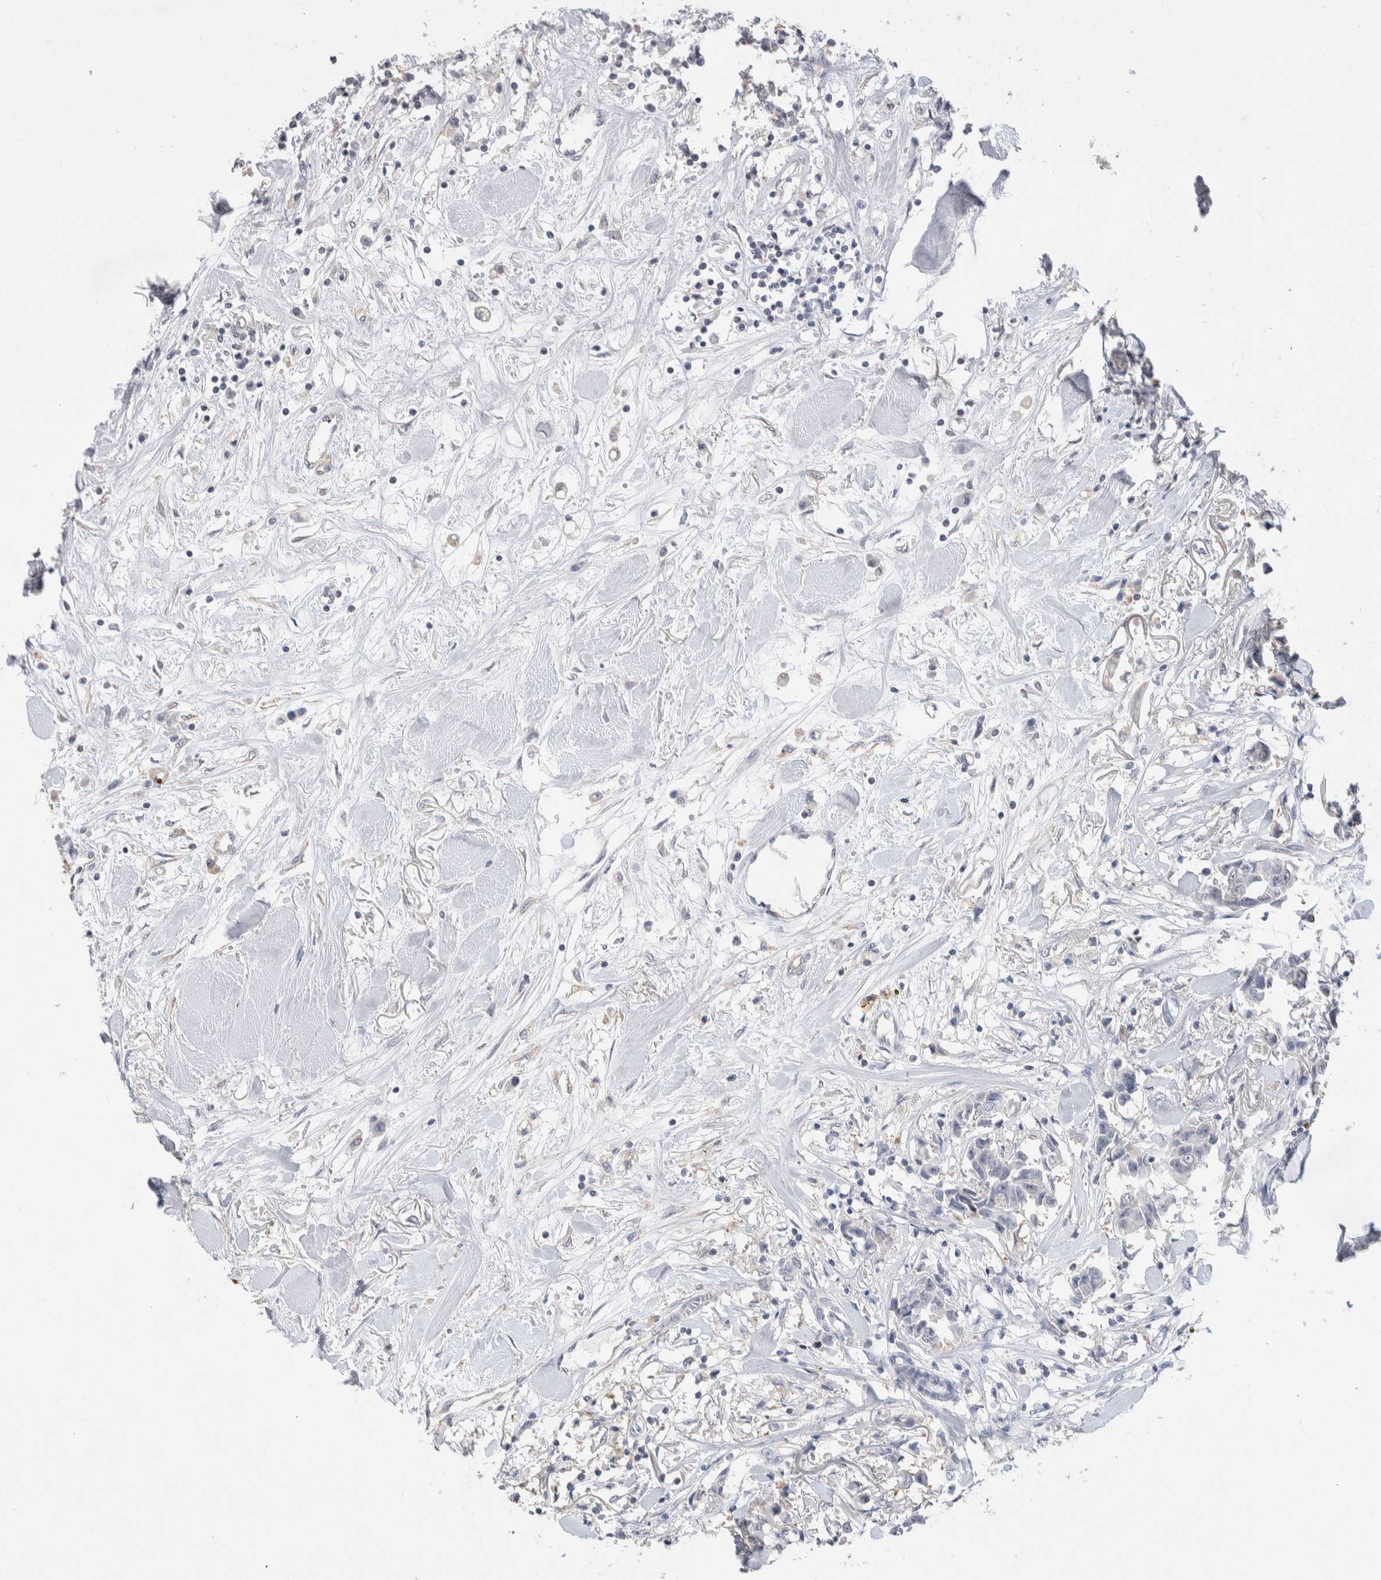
{"staining": {"intensity": "negative", "quantity": "none", "location": "none"}, "tissue": "breast cancer", "cell_type": "Tumor cells", "image_type": "cancer", "snomed": [{"axis": "morphology", "description": "Duct carcinoma"}, {"axis": "topography", "description": "Breast"}], "caption": "An immunohistochemistry histopathology image of breast infiltrating ductal carcinoma is shown. There is no staining in tumor cells of breast infiltrating ductal carcinoma.", "gene": "FFAR2", "patient": {"sex": "female", "age": 80}}